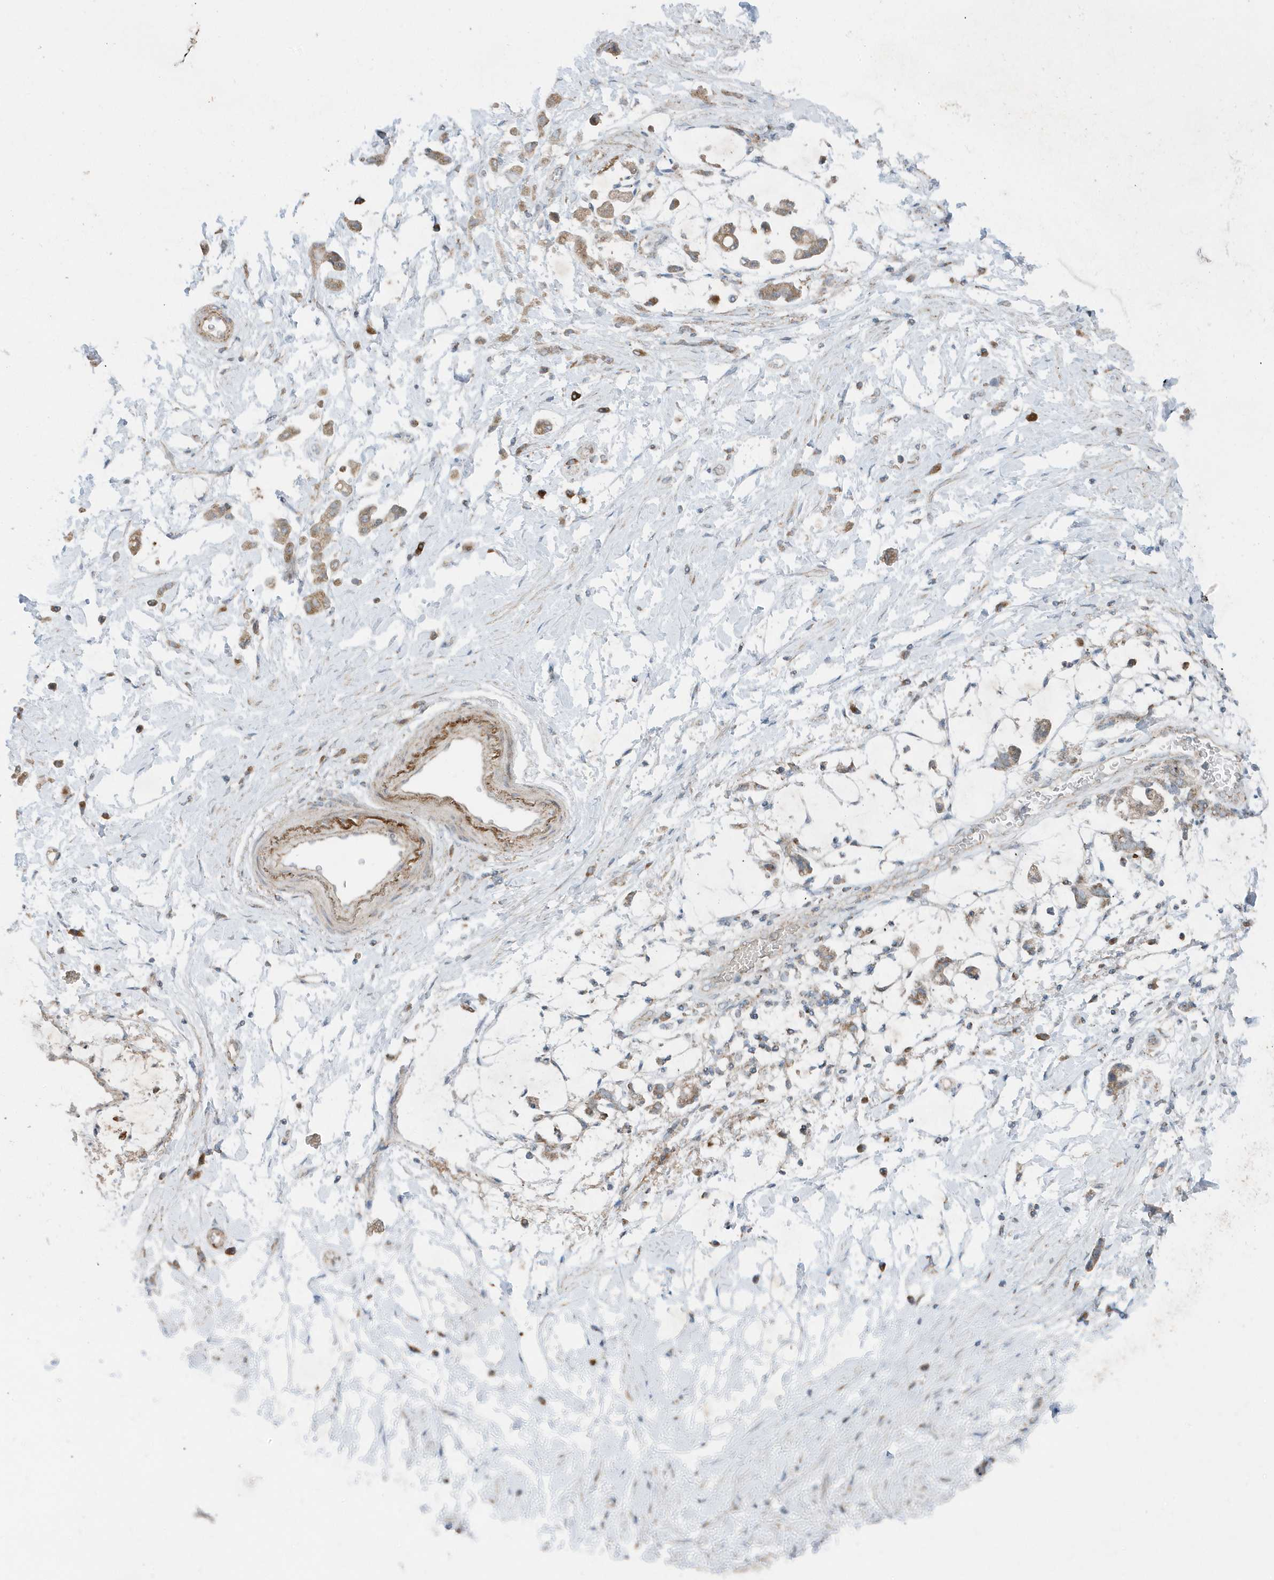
{"staining": {"intensity": "moderate", "quantity": ">75%", "location": "cytoplasmic/membranous"}, "tissue": "stomach cancer", "cell_type": "Tumor cells", "image_type": "cancer", "snomed": [{"axis": "morphology", "description": "Adenocarcinoma, NOS"}, {"axis": "topography", "description": "Stomach"}], "caption": "IHC (DAB (3,3'-diaminobenzidine)) staining of human stomach adenocarcinoma reveals moderate cytoplasmic/membranous protein expression in approximately >75% of tumor cells.", "gene": "SLC38A2", "patient": {"sex": "female", "age": 60}}